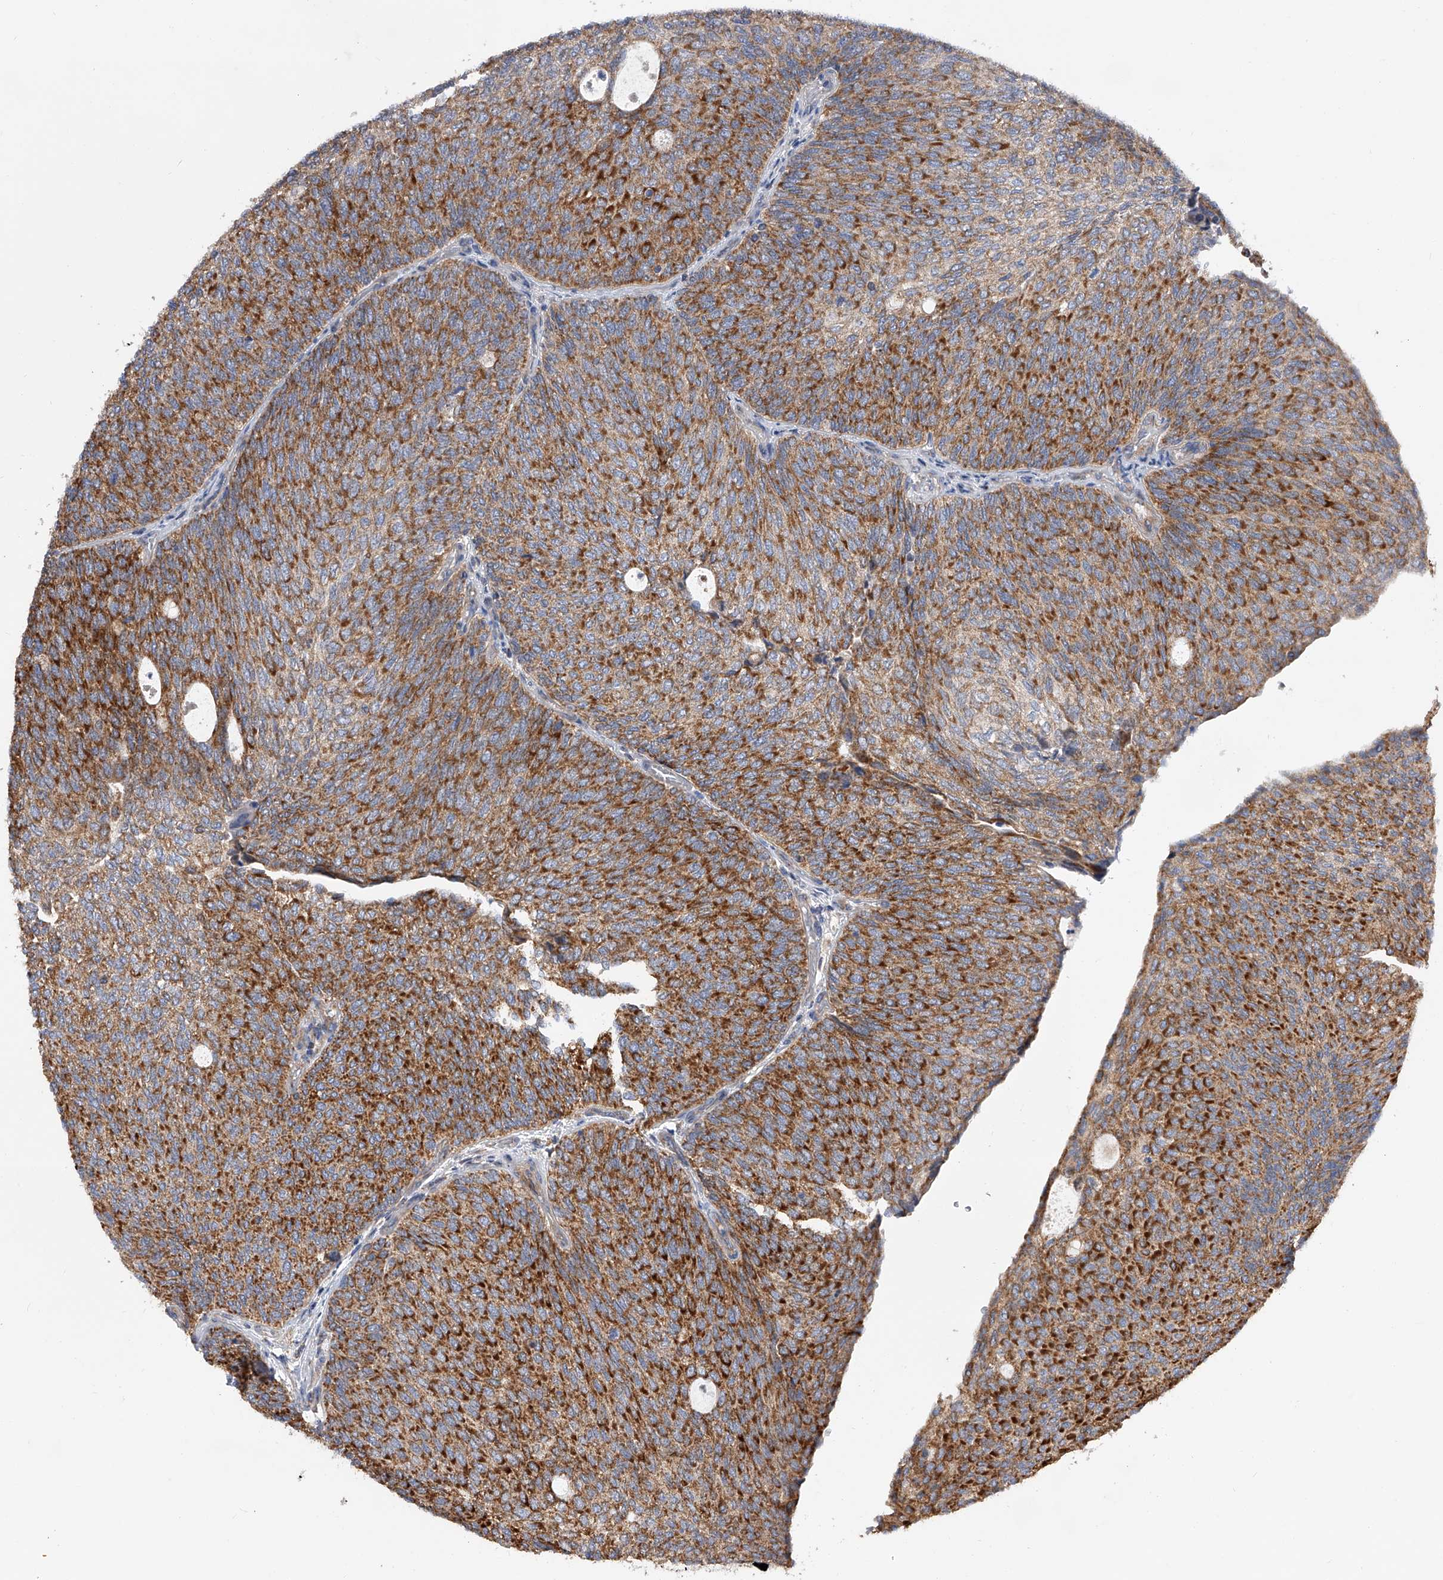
{"staining": {"intensity": "strong", "quantity": ">75%", "location": "cytoplasmic/membranous"}, "tissue": "urothelial cancer", "cell_type": "Tumor cells", "image_type": "cancer", "snomed": [{"axis": "morphology", "description": "Urothelial carcinoma, Low grade"}, {"axis": "topography", "description": "Urinary bladder"}], "caption": "Immunohistochemical staining of urothelial cancer demonstrates high levels of strong cytoplasmic/membranous staining in approximately >75% of tumor cells. The staining is performed using DAB brown chromogen to label protein expression. The nuclei are counter-stained blue using hematoxylin.", "gene": "PDSS2", "patient": {"sex": "female", "age": 79}}